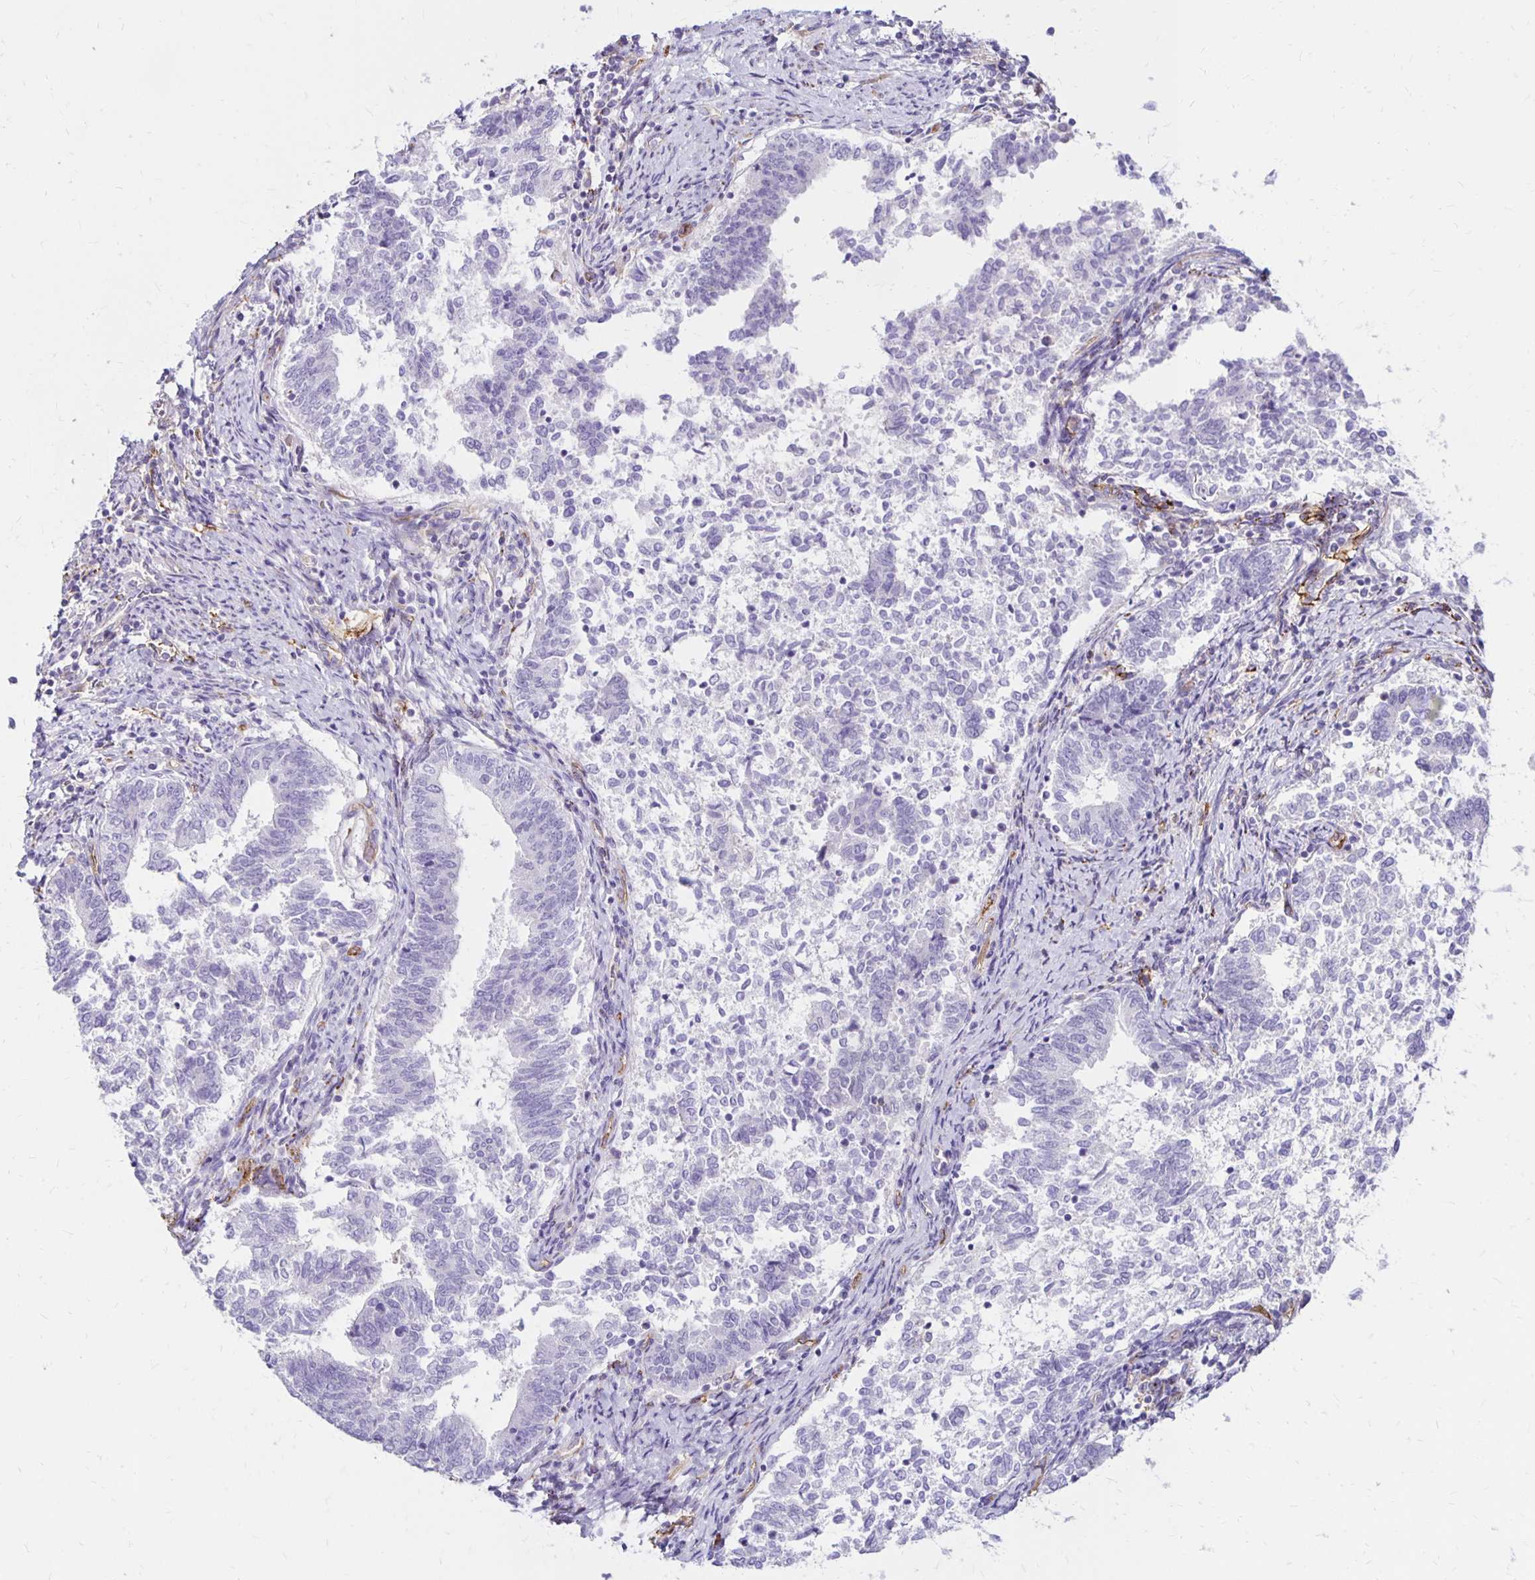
{"staining": {"intensity": "negative", "quantity": "none", "location": "none"}, "tissue": "endometrial cancer", "cell_type": "Tumor cells", "image_type": "cancer", "snomed": [{"axis": "morphology", "description": "Adenocarcinoma, NOS"}, {"axis": "topography", "description": "Endometrium"}], "caption": "Endometrial cancer was stained to show a protein in brown. There is no significant expression in tumor cells. (DAB immunohistochemistry with hematoxylin counter stain).", "gene": "TTYH1", "patient": {"sex": "female", "age": 65}}